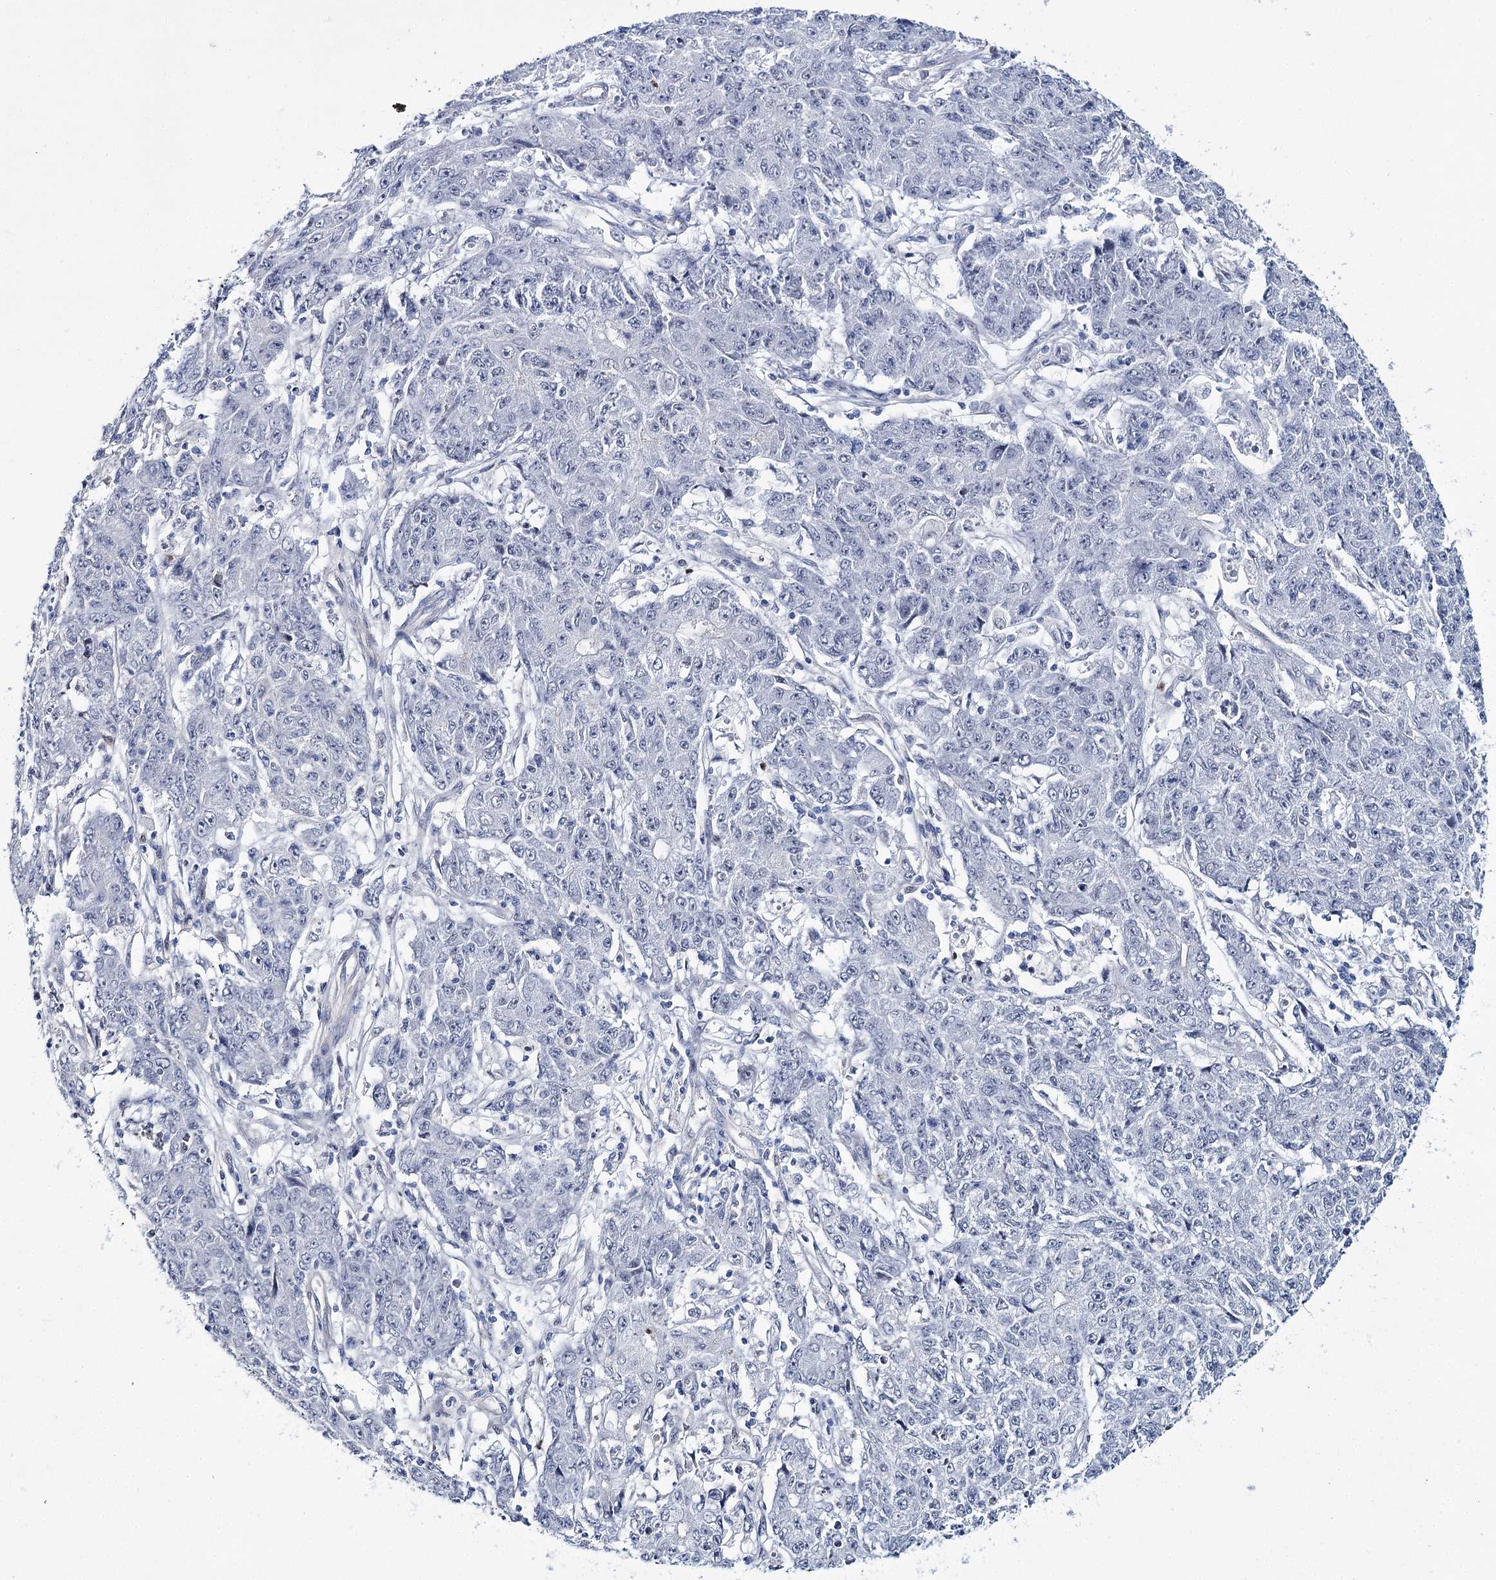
{"staining": {"intensity": "negative", "quantity": "none", "location": "none"}, "tissue": "ovarian cancer", "cell_type": "Tumor cells", "image_type": "cancer", "snomed": [{"axis": "morphology", "description": "Carcinoma, endometroid"}, {"axis": "topography", "description": "Ovary"}], "caption": "IHC of human ovarian endometroid carcinoma shows no staining in tumor cells.", "gene": "THAP6", "patient": {"sex": "female", "age": 42}}